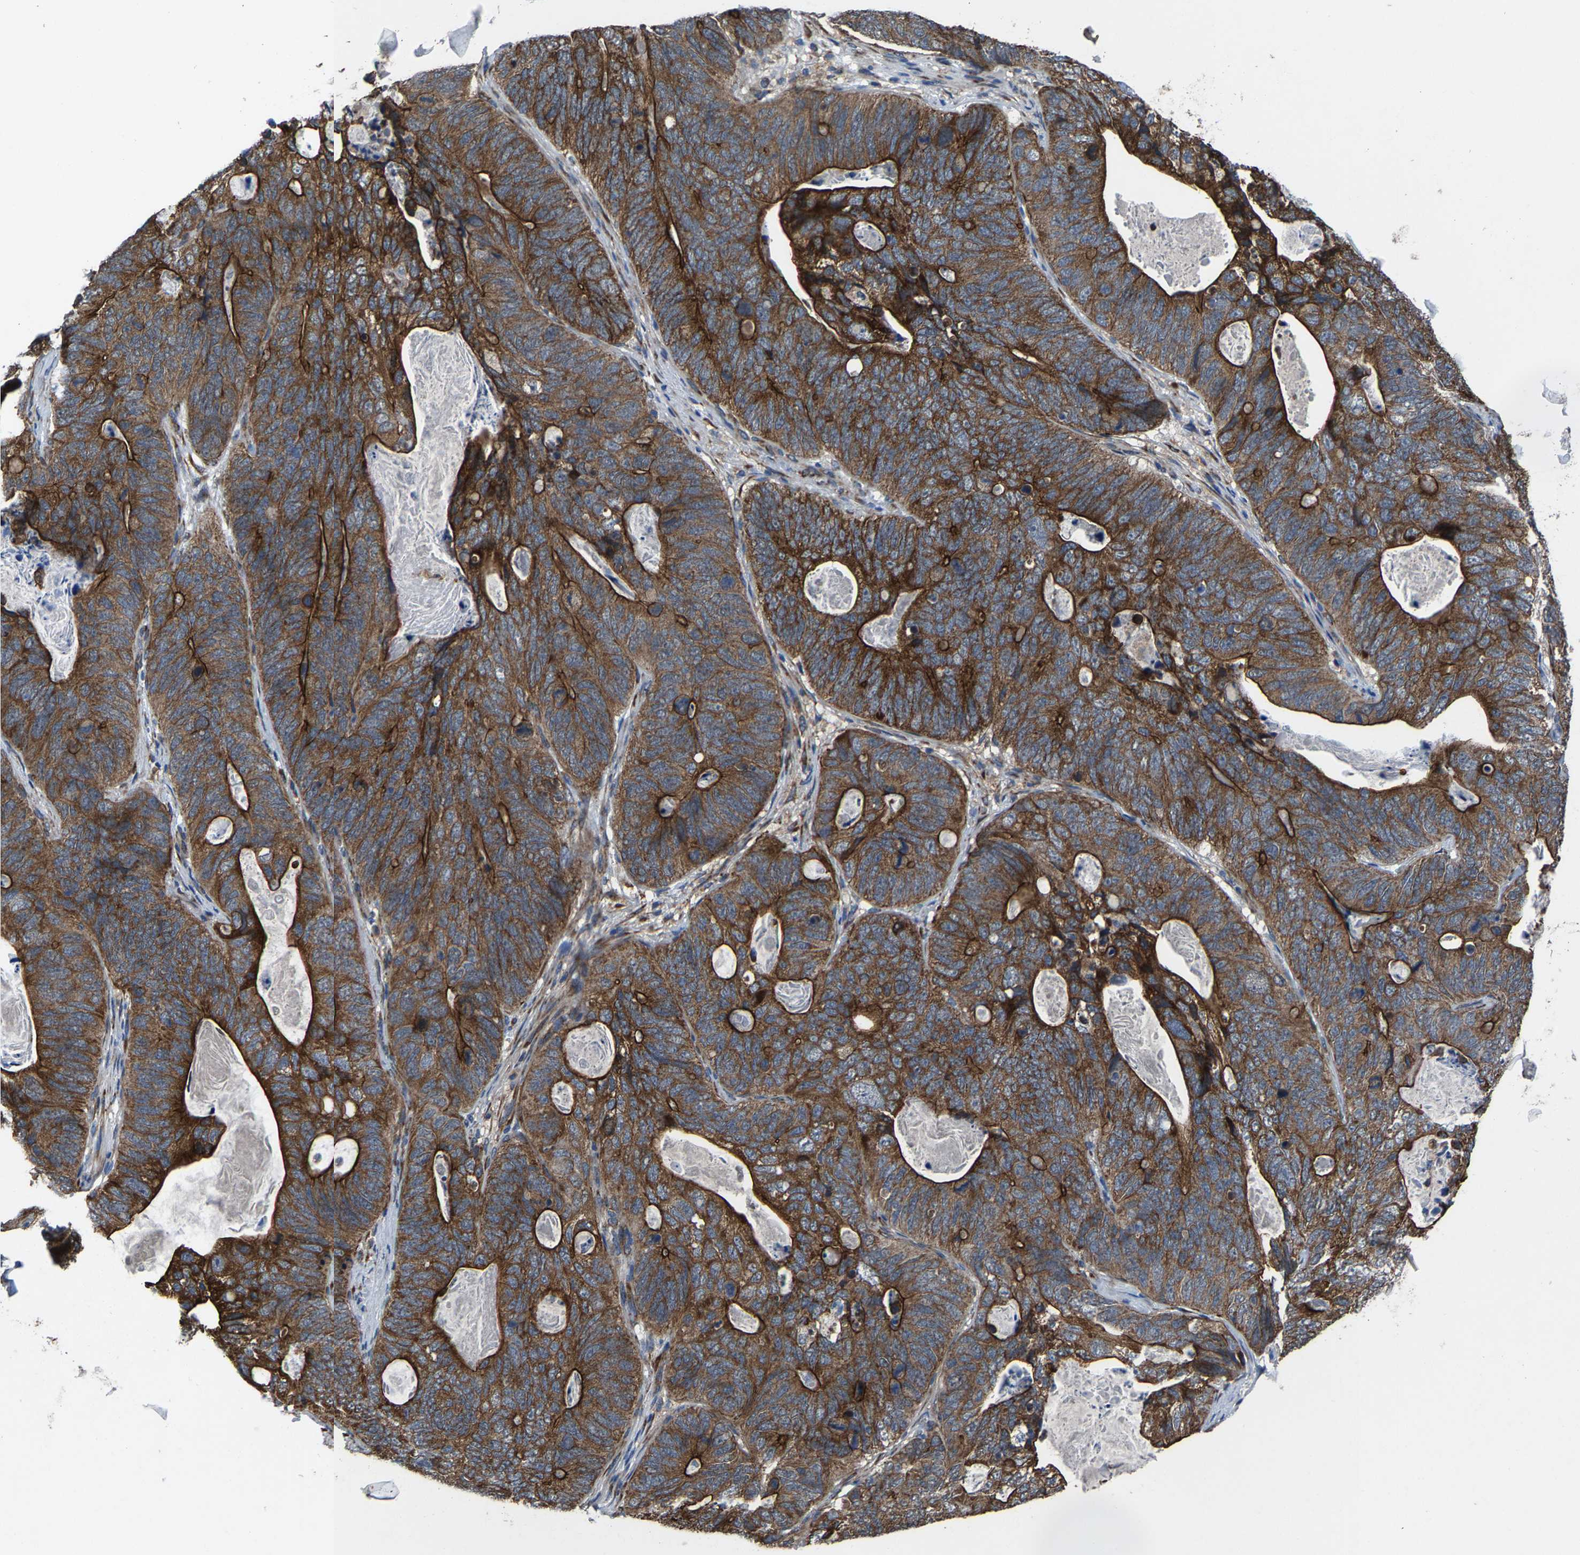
{"staining": {"intensity": "strong", "quantity": ">75%", "location": "cytoplasmic/membranous"}, "tissue": "stomach cancer", "cell_type": "Tumor cells", "image_type": "cancer", "snomed": [{"axis": "morphology", "description": "Normal tissue, NOS"}, {"axis": "morphology", "description": "Adenocarcinoma, NOS"}, {"axis": "topography", "description": "Stomach"}], "caption": "Immunohistochemical staining of stomach cancer demonstrates strong cytoplasmic/membranous protein staining in about >75% of tumor cells. (DAB IHC with brightfield microscopy, high magnification).", "gene": "PDP1", "patient": {"sex": "female", "age": 89}}